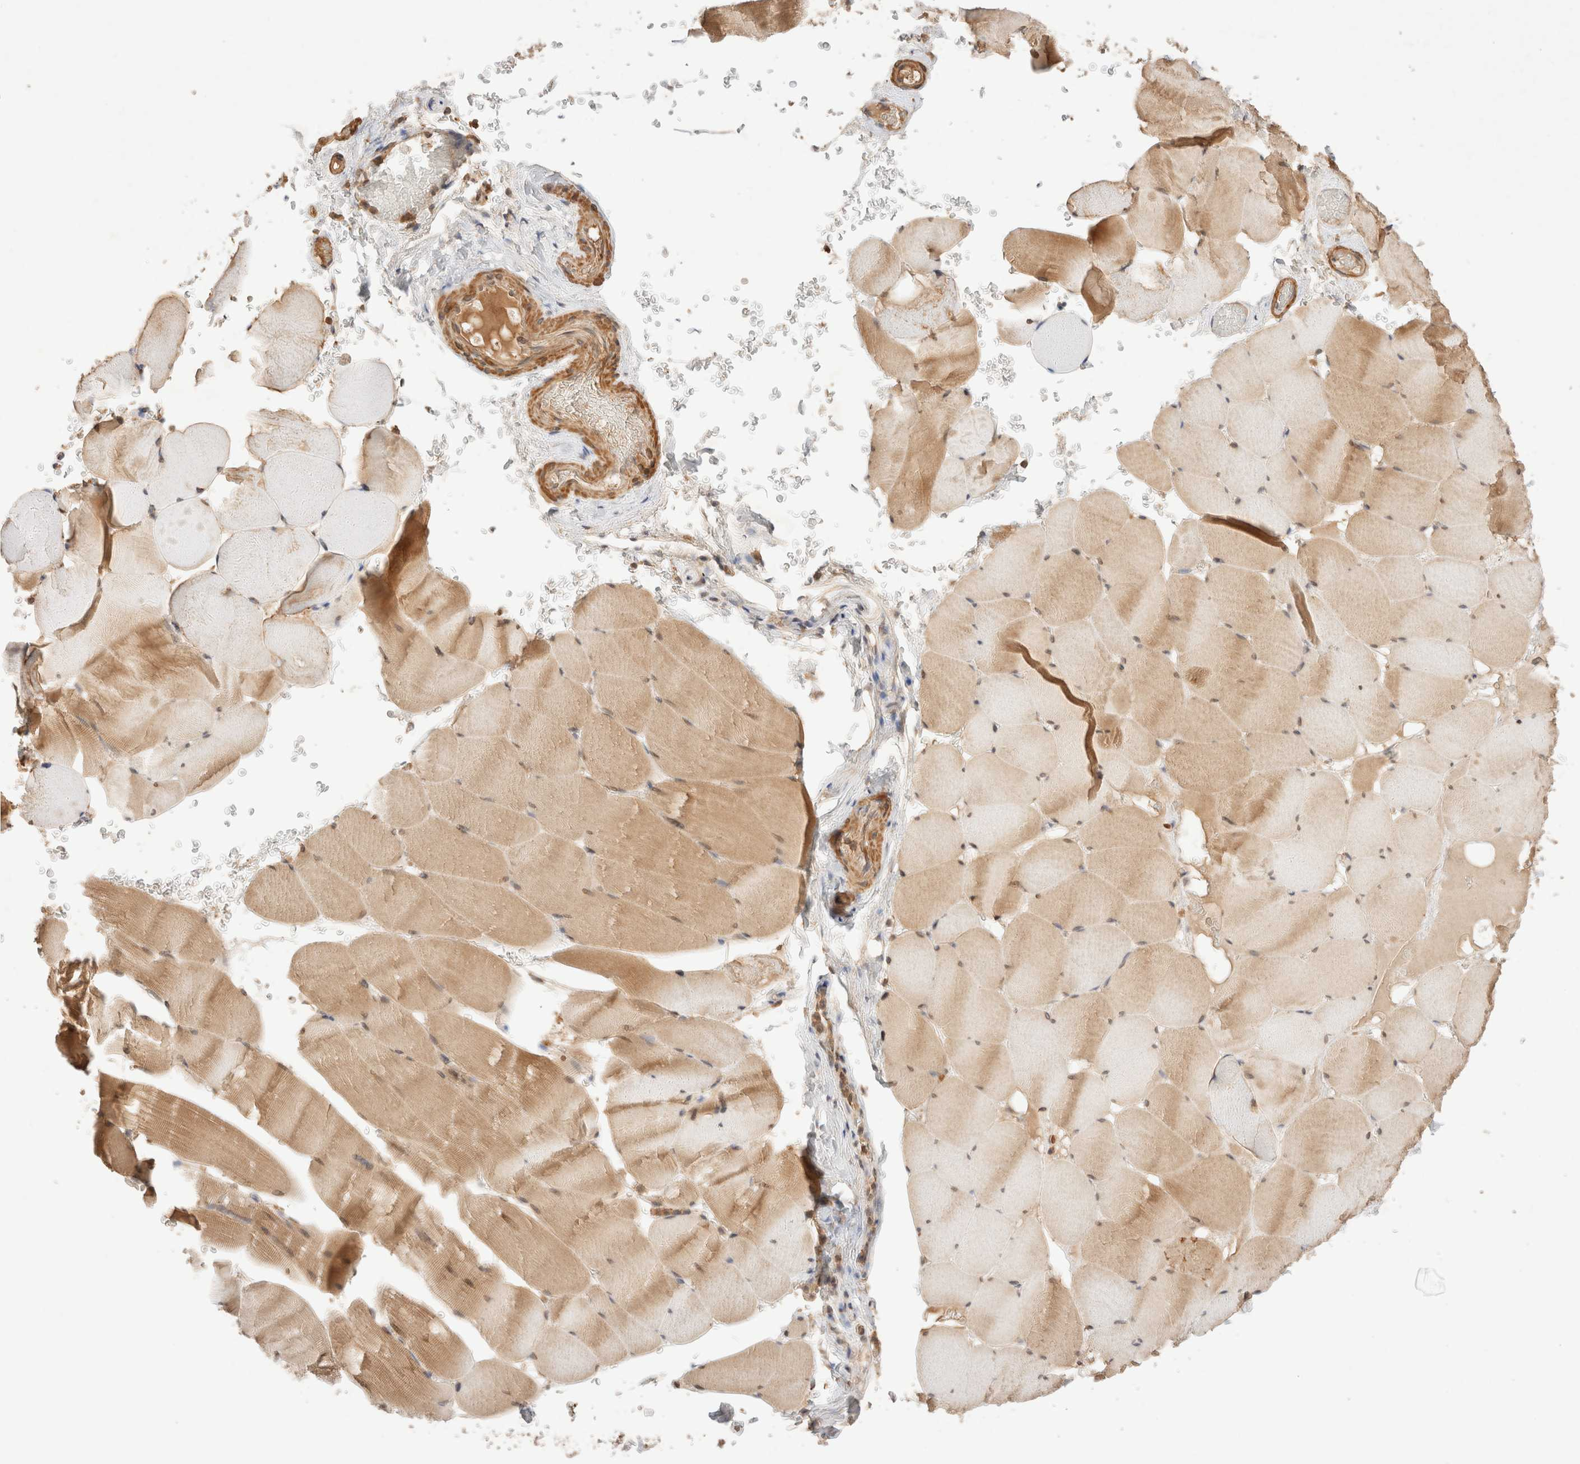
{"staining": {"intensity": "weak", "quantity": ">75%", "location": "cytoplasmic/membranous,nuclear"}, "tissue": "skeletal muscle", "cell_type": "Myocytes", "image_type": "normal", "snomed": [{"axis": "morphology", "description": "Normal tissue, NOS"}, {"axis": "topography", "description": "Skeletal muscle"}], "caption": "Human skeletal muscle stained for a protein (brown) reveals weak cytoplasmic/membranous,nuclear positive expression in approximately >75% of myocytes.", "gene": "CARNMT1", "patient": {"sex": "male", "age": 62}}